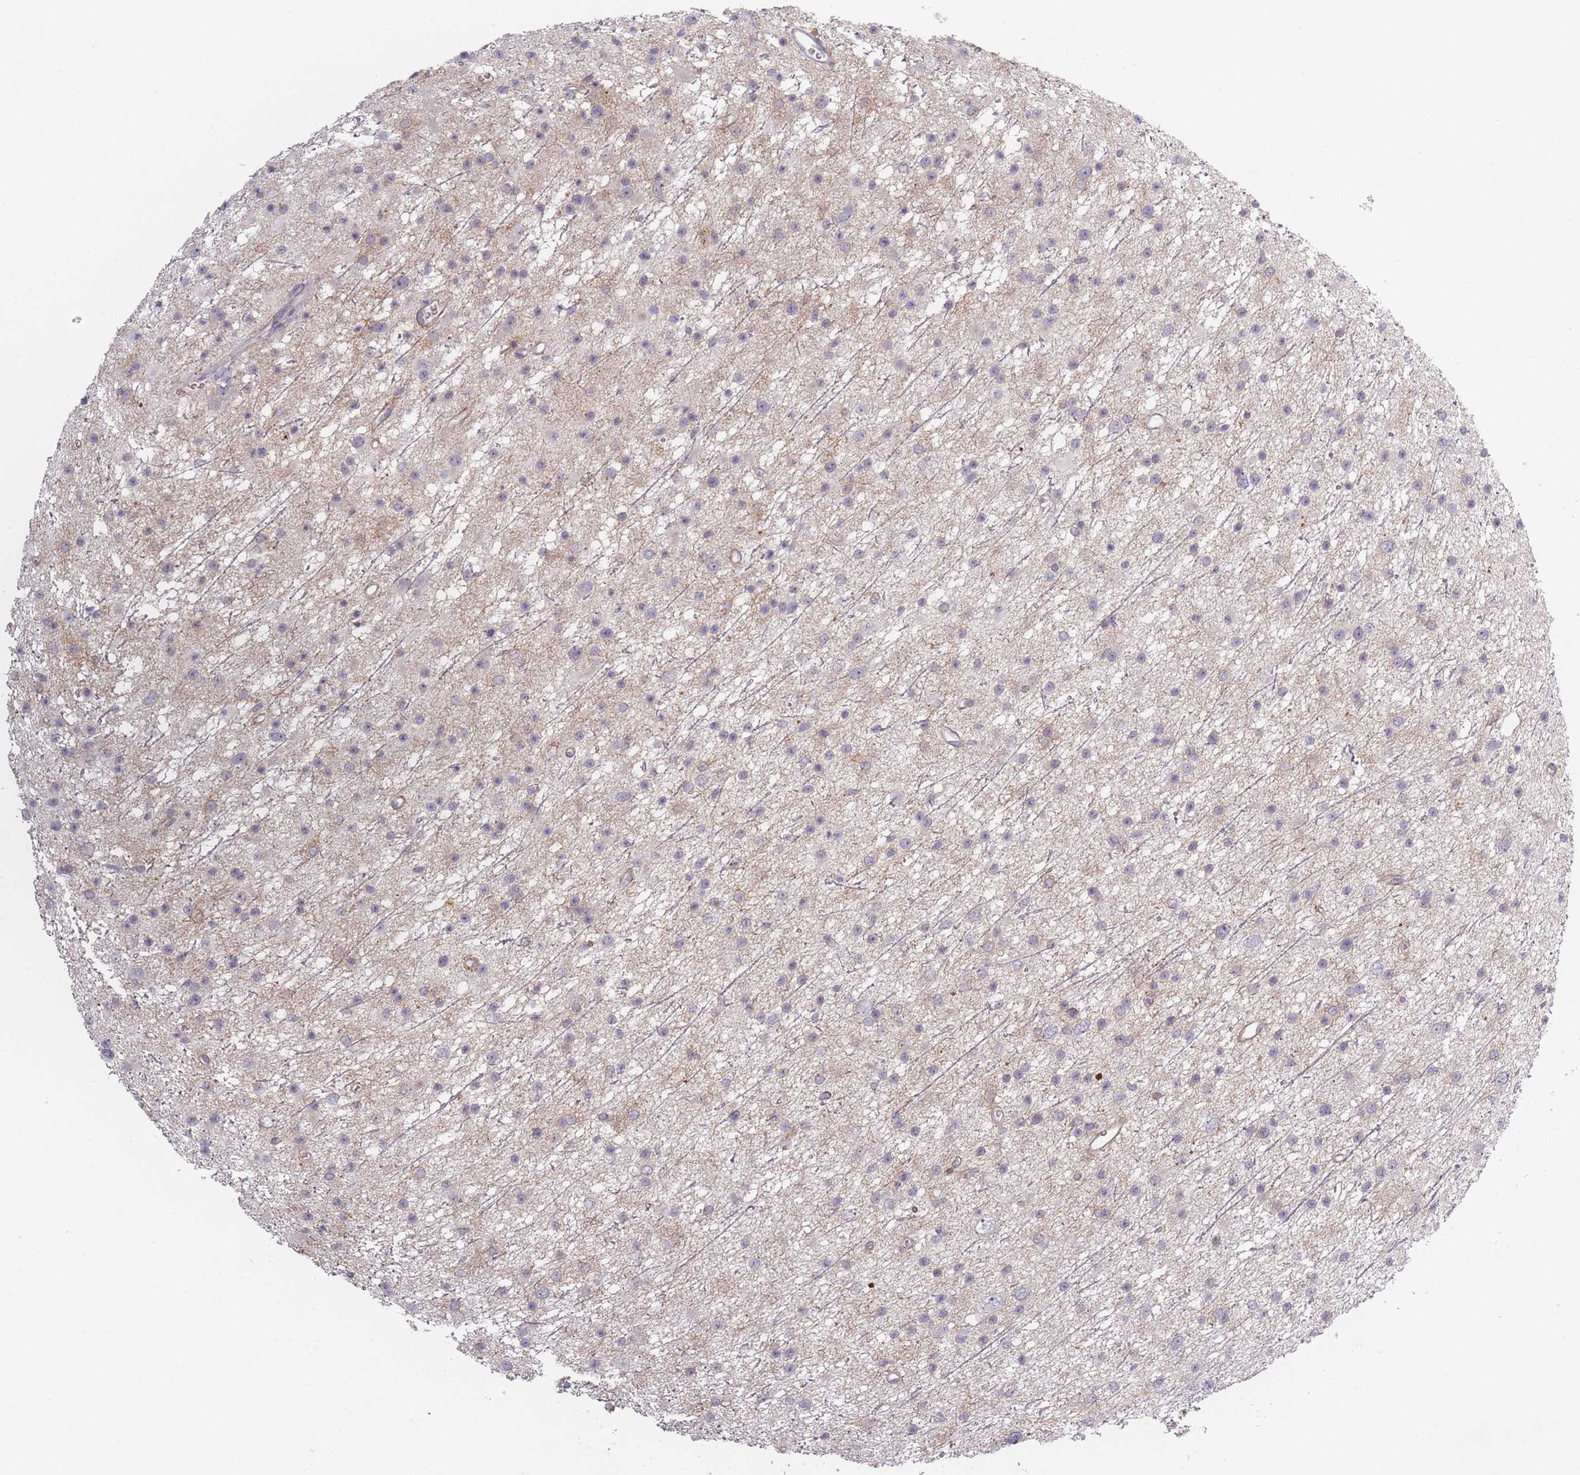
{"staining": {"intensity": "negative", "quantity": "none", "location": "none"}, "tissue": "glioma", "cell_type": "Tumor cells", "image_type": "cancer", "snomed": [{"axis": "morphology", "description": "Glioma, malignant, Low grade"}, {"axis": "topography", "description": "Cerebral cortex"}], "caption": "The IHC image has no significant positivity in tumor cells of malignant low-grade glioma tissue.", "gene": "RASL10B", "patient": {"sex": "female", "age": 39}}